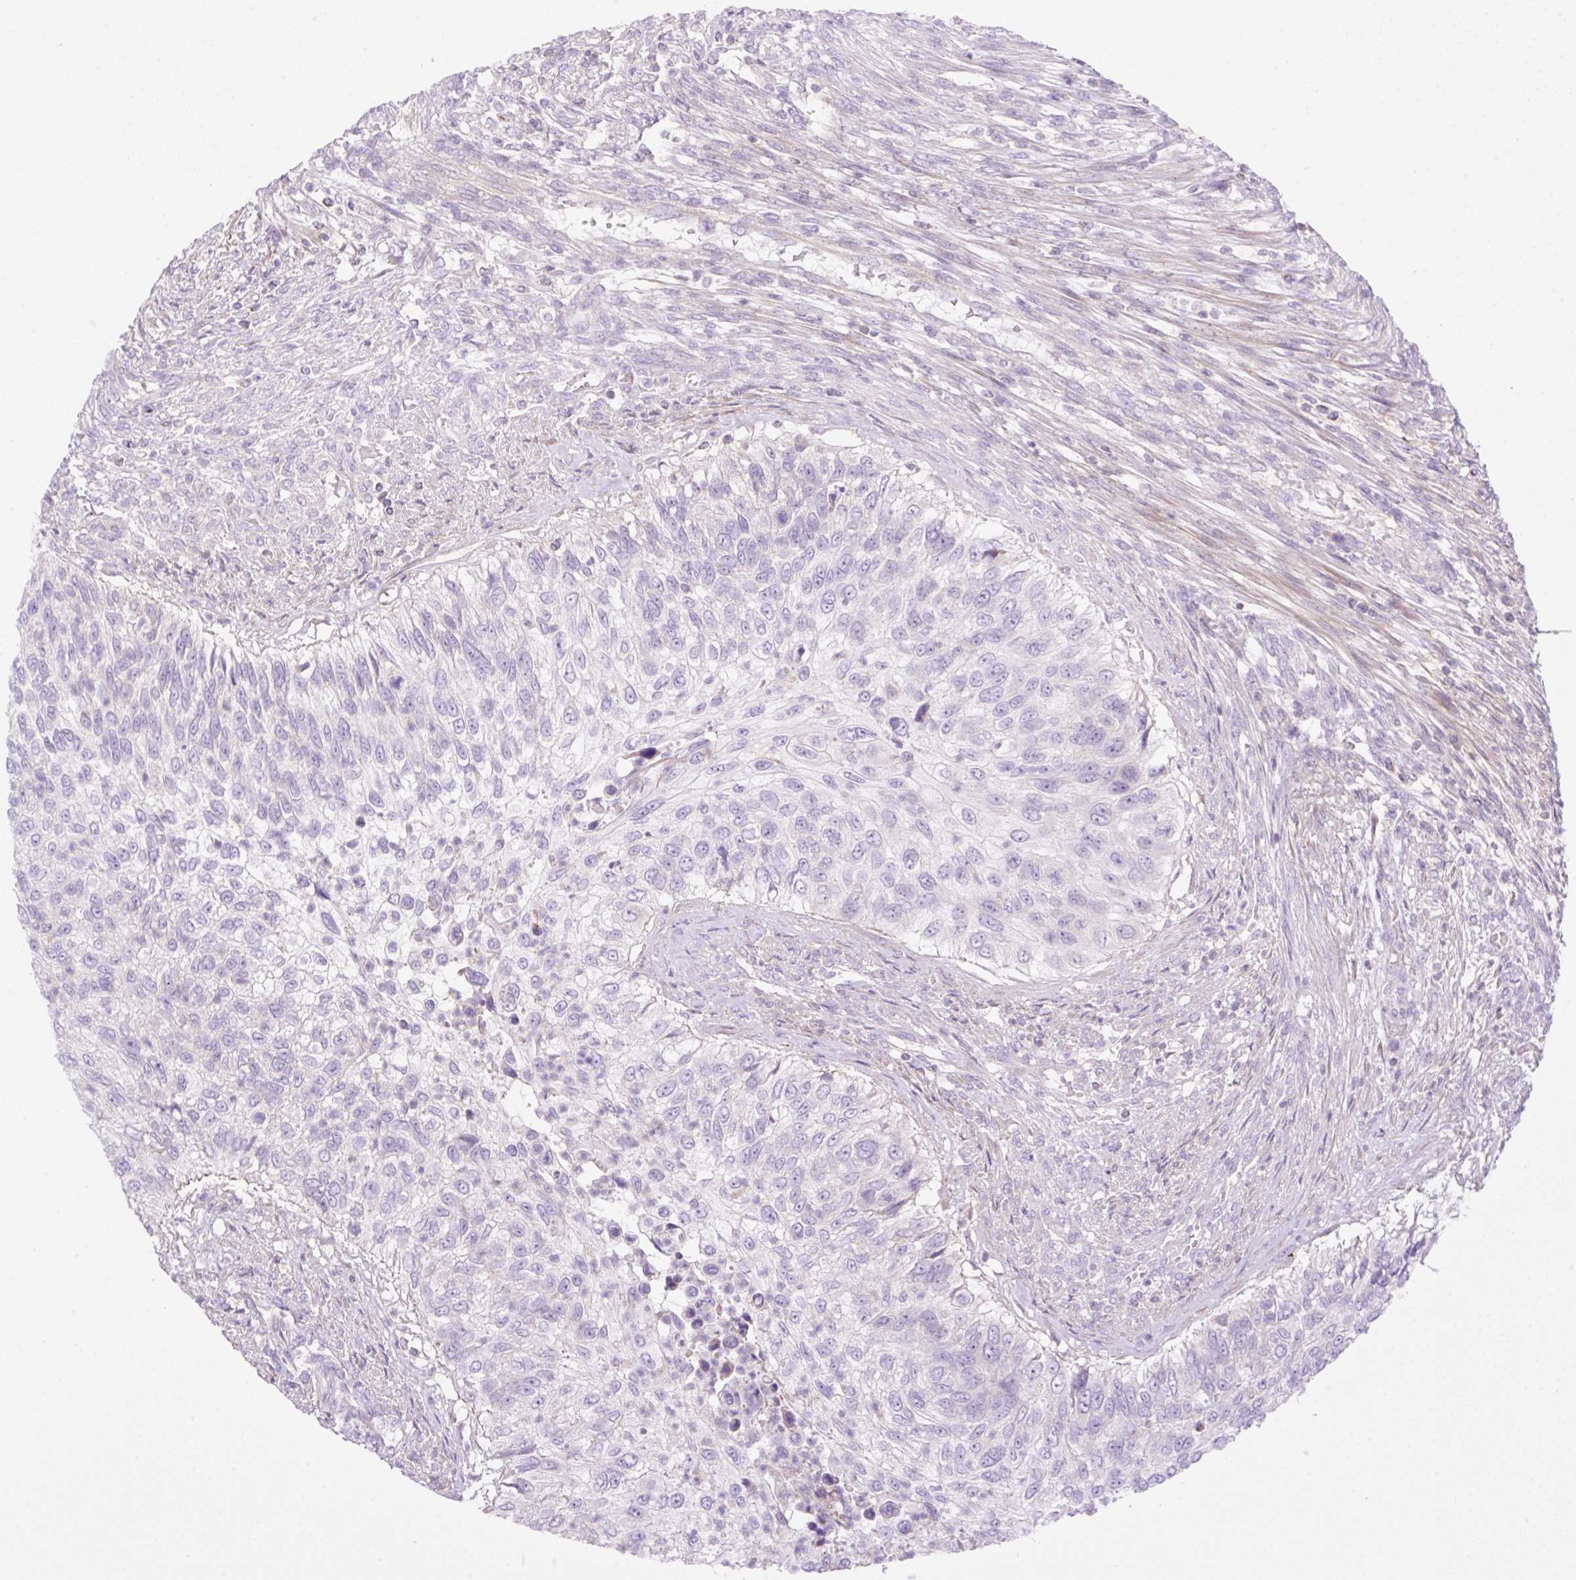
{"staining": {"intensity": "negative", "quantity": "none", "location": "none"}, "tissue": "urothelial cancer", "cell_type": "Tumor cells", "image_type": "cancer", "snomed": [{"axis": "morphology", "description": "Urothelial carcinoma, High grade"}, {"axis": "topography", "description": "Urinary bladder"}], "caption": "A high-resolution histopathology image shows immunohistochemistry (IHC) staining of urothelial cancer, which demonstrates no significant positivity in tumor cells.", "gene": "VPS25", "patient": {"sex": "female", "age": 60}}